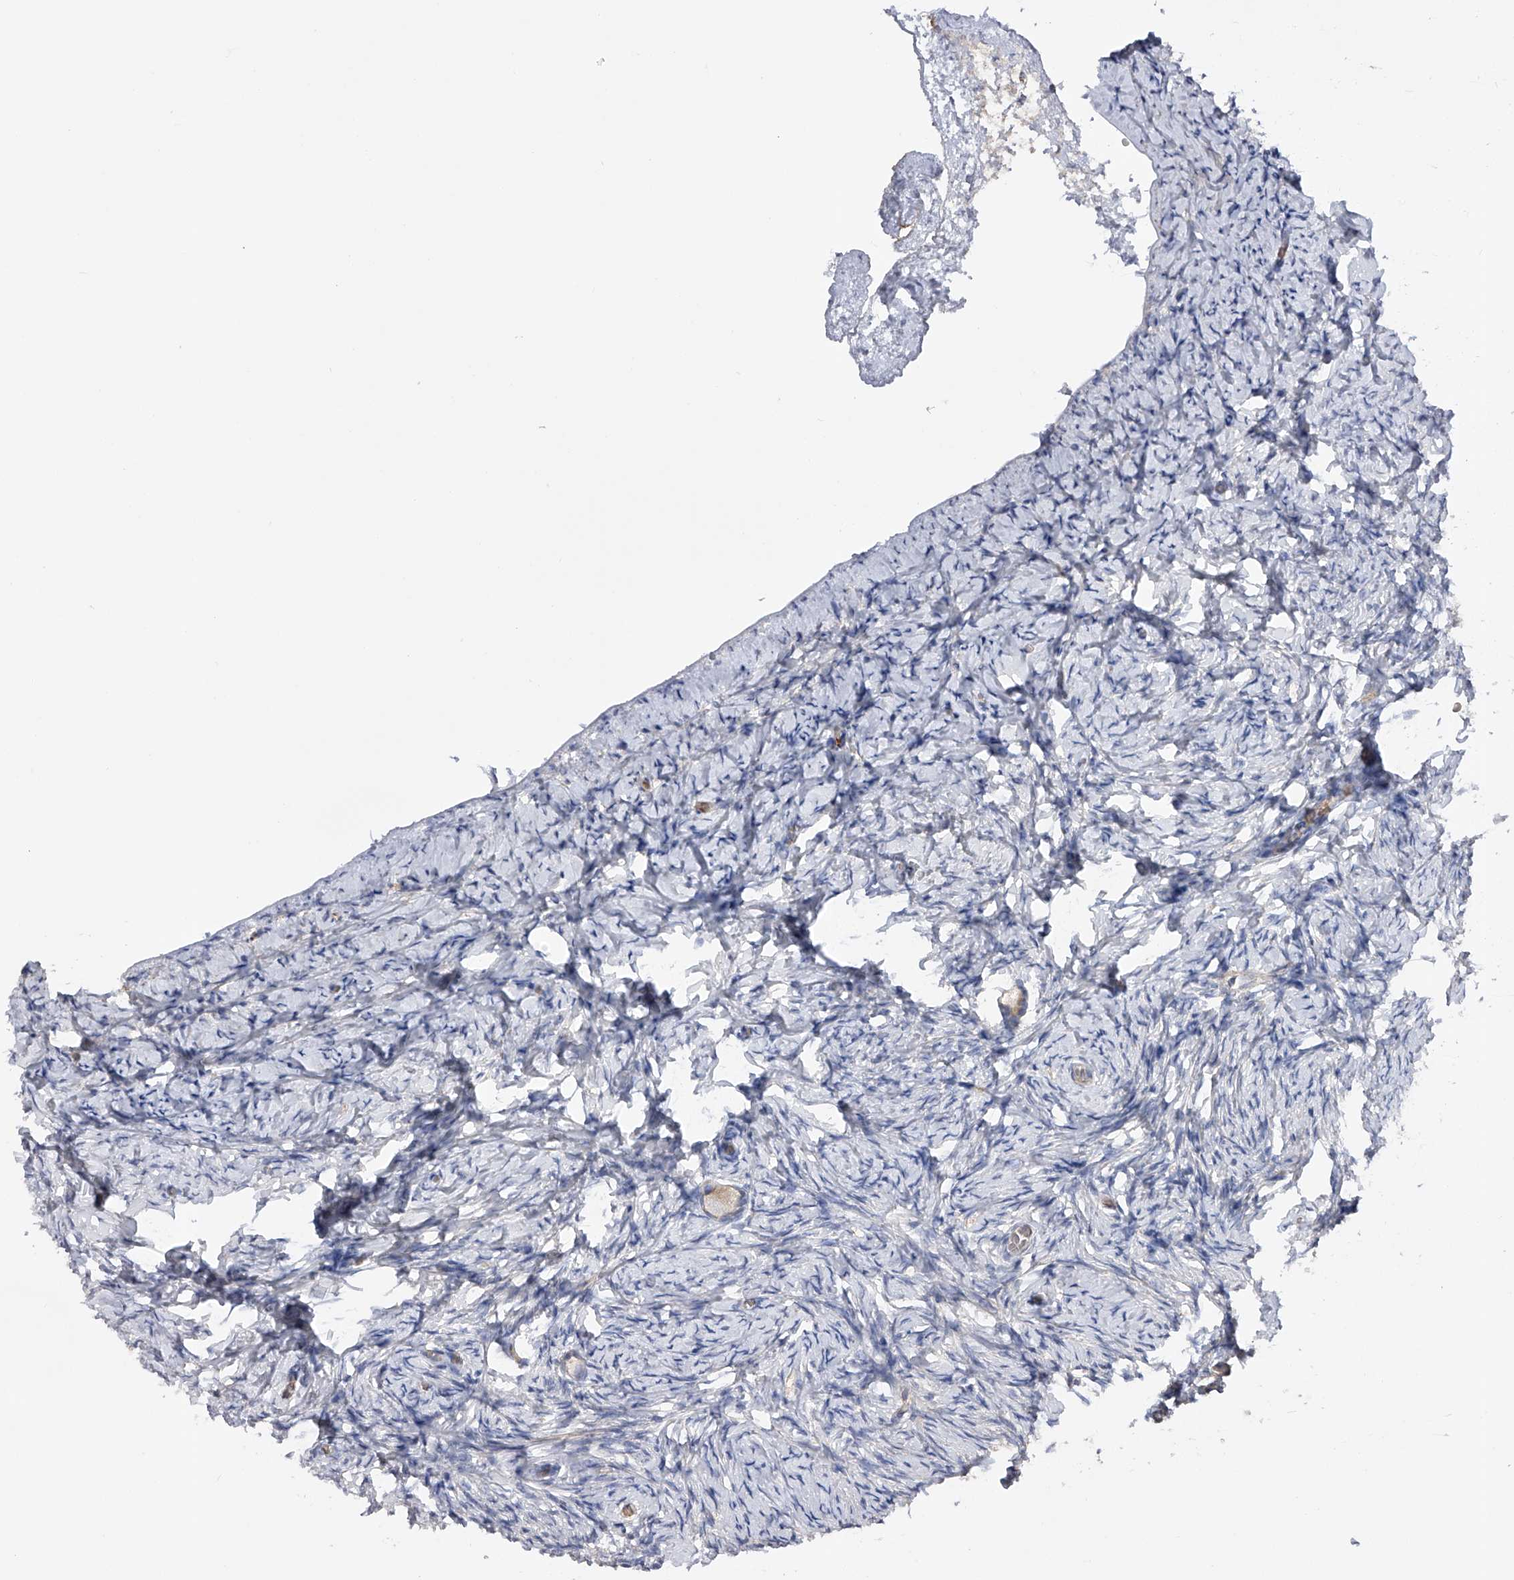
{"staining": {"intensity": "negative", "quantity": "none", "location": "none"}, "tissue": "ovary", "cell_type": "Follicle cells", "image_type": "normal", "snomed": [{"axis": "morphology", "description": "Normal tissue, NOS"}, {"axis": "topography", "description": "Ovary"}], "caption": "This is a histopathology image of IHC staining of unremarkable ovary, which shows no staining in follicle cells. Brightfield microscopy of immunohistochemistry (IHC) stained with DAB (3,3'-diaminobenzidine) (brown) and hematoxylin (blue), captured at high magnification.", "gene": "RWDD2A", "patient": {"sex": "female", "age": 27}}